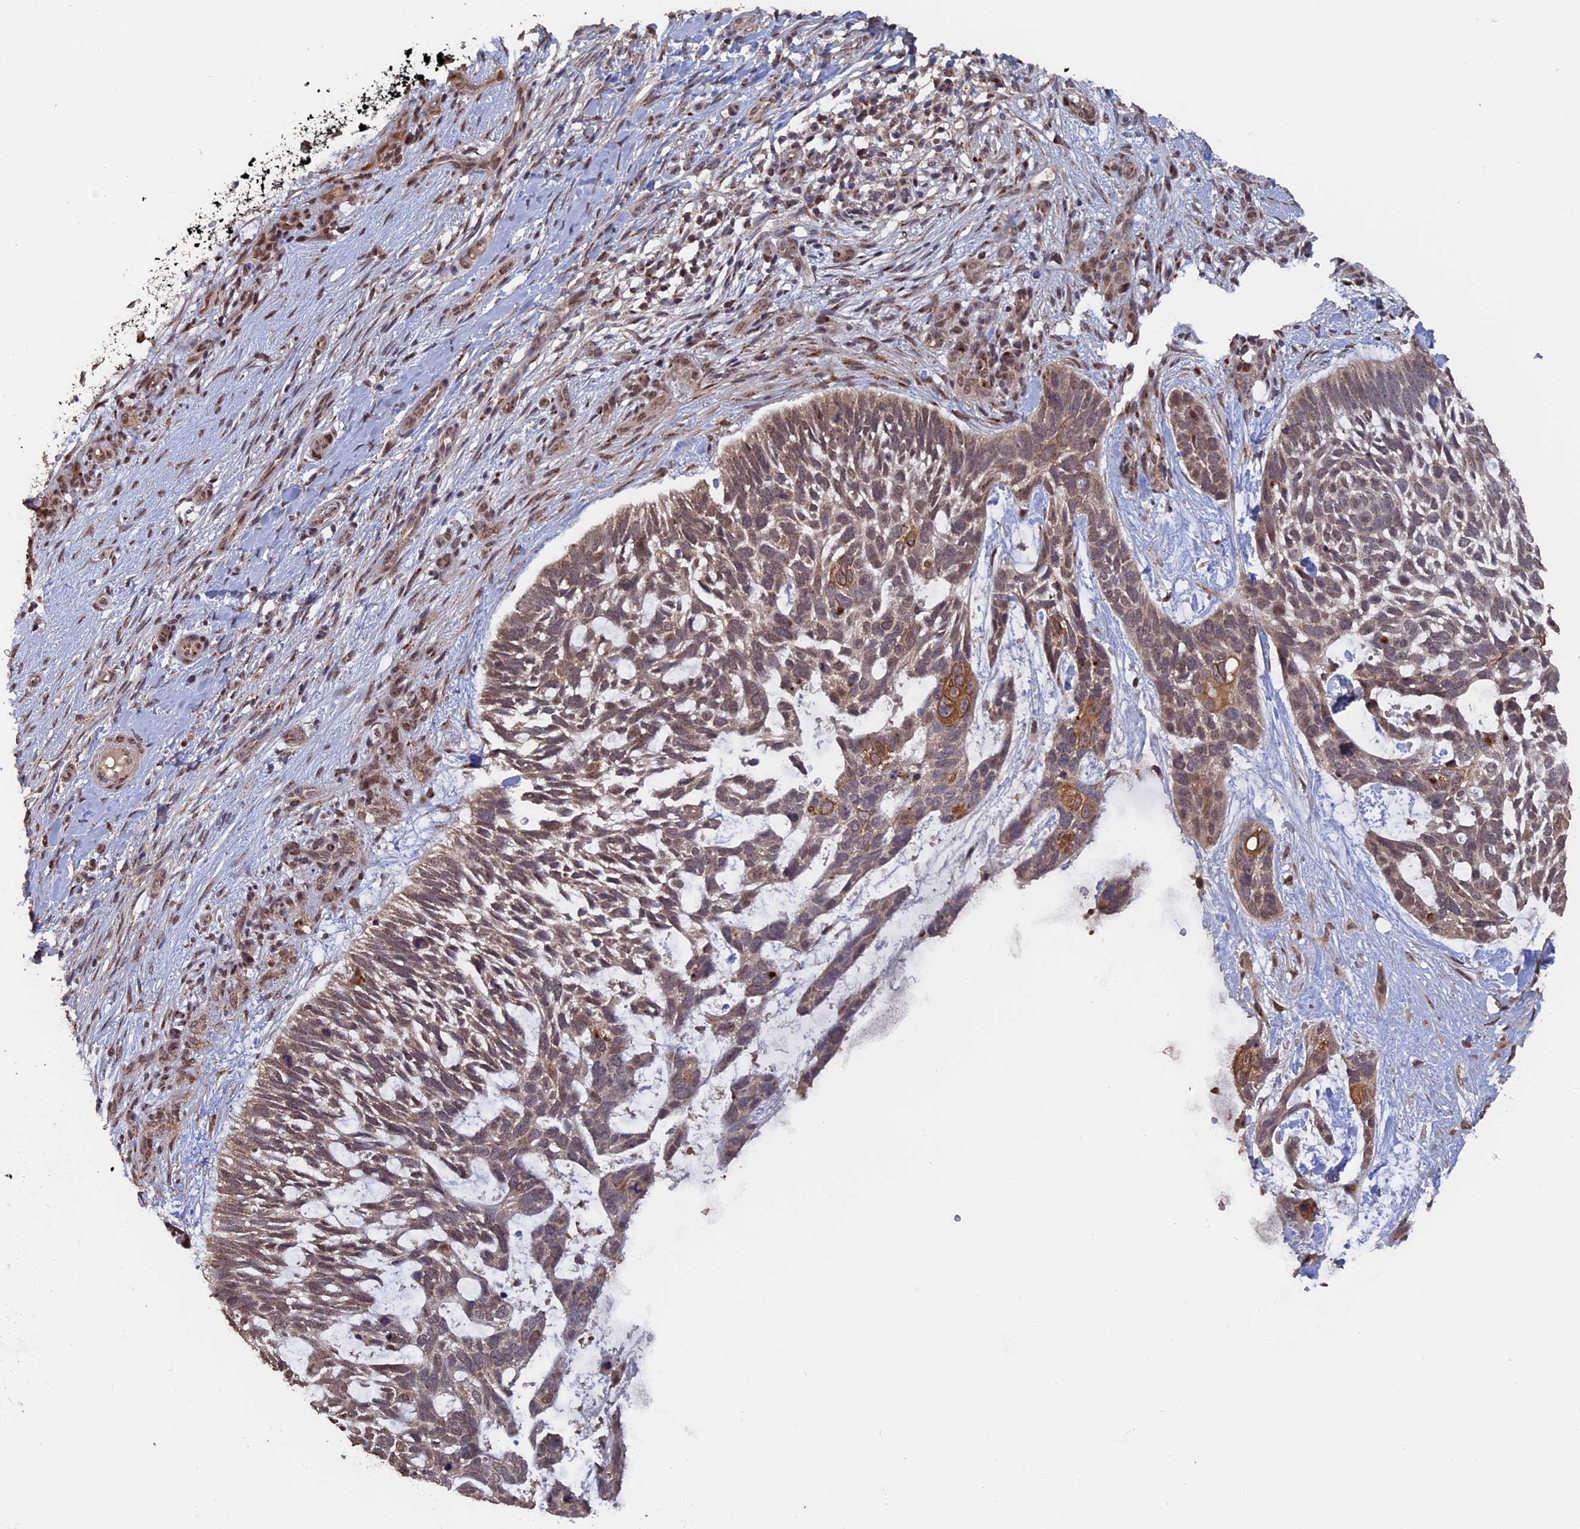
{"staining": {"intensity": "weak", "quantity": "25%-75%", "location": "cytoplasmic/membranous"}, "tissue": "skin cancer", "cell_type": "Tumor cells", "image_type": "cancer", "snomed": [{"axis": "morphology", "description": "Basal cell carcinoma"}, {"axis": "topography", "description": "Skin"}], "caption": "Immunohistochemical staining of human basal cell carcinoma (skin) shows low levels of weak cytoplasmic/membranous protein staining in approximately 25%-75% of tumor cells.", "gene": "PIGQ", "patient": {"sex": "male", "age": 88}}